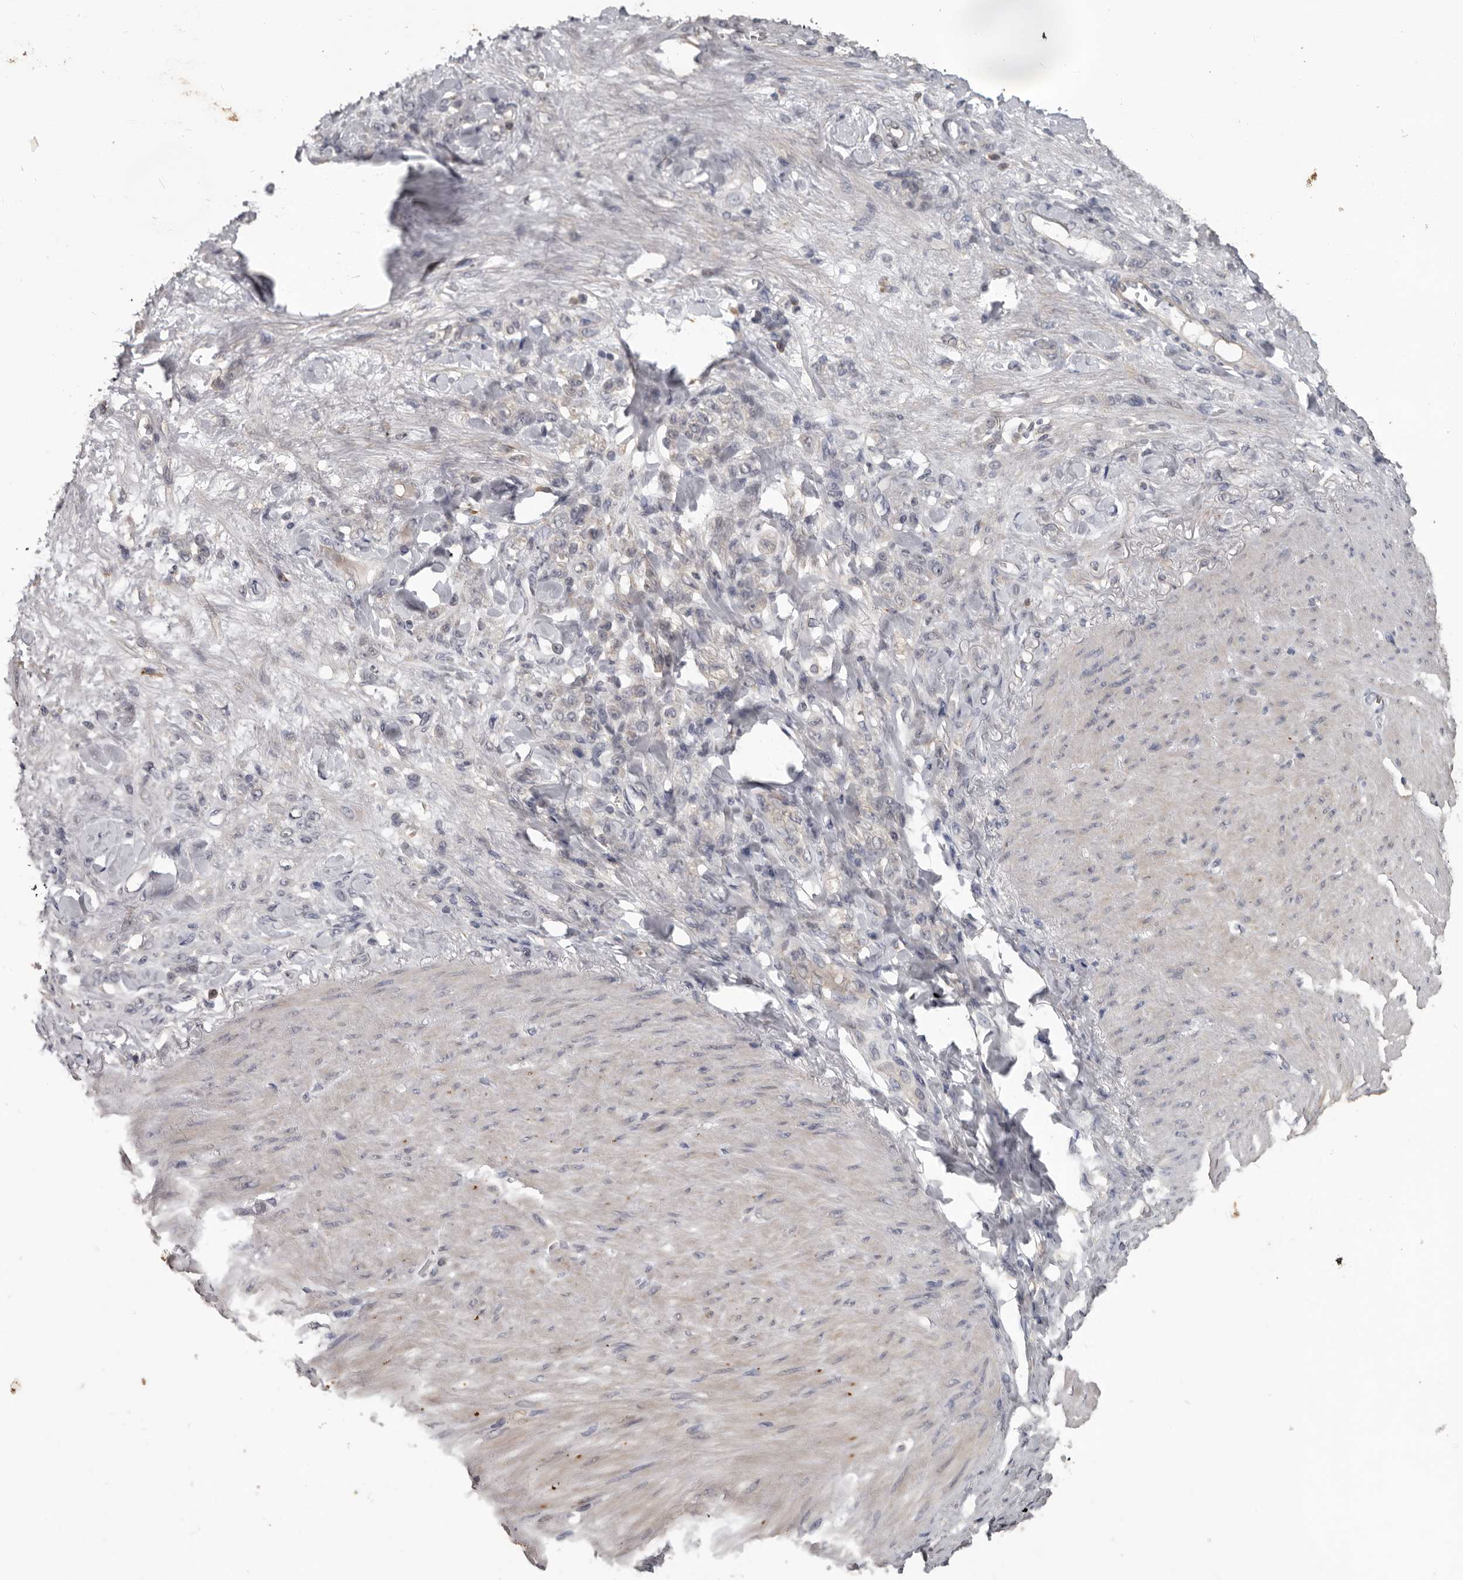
{"staining": {"intensity": "negative", "quantity": "none", "location": "none"}, "tissue": "stomach cancer", "cell_type": "Tumor cells", "image_type": "cancer", "snomed": [{"axis": "morphology", "description": "Normal tissue, NOS"}, {"axis": "morphology", "description": "Adenocarcinoma, NOS"}, {"axis": "topography", "description": "Stomach"}], "caption": "This photomicrograph is of stomach adenocarcinoma stained with IHC to label a protein in brown with the nuclei are counter-stained blue. There is no positivity in tumor cells. (DAB immunohistochemistry with hematoxylin counter stain).", "gene": "MTF1", "patient": {"sex": "male", "age": 82}}